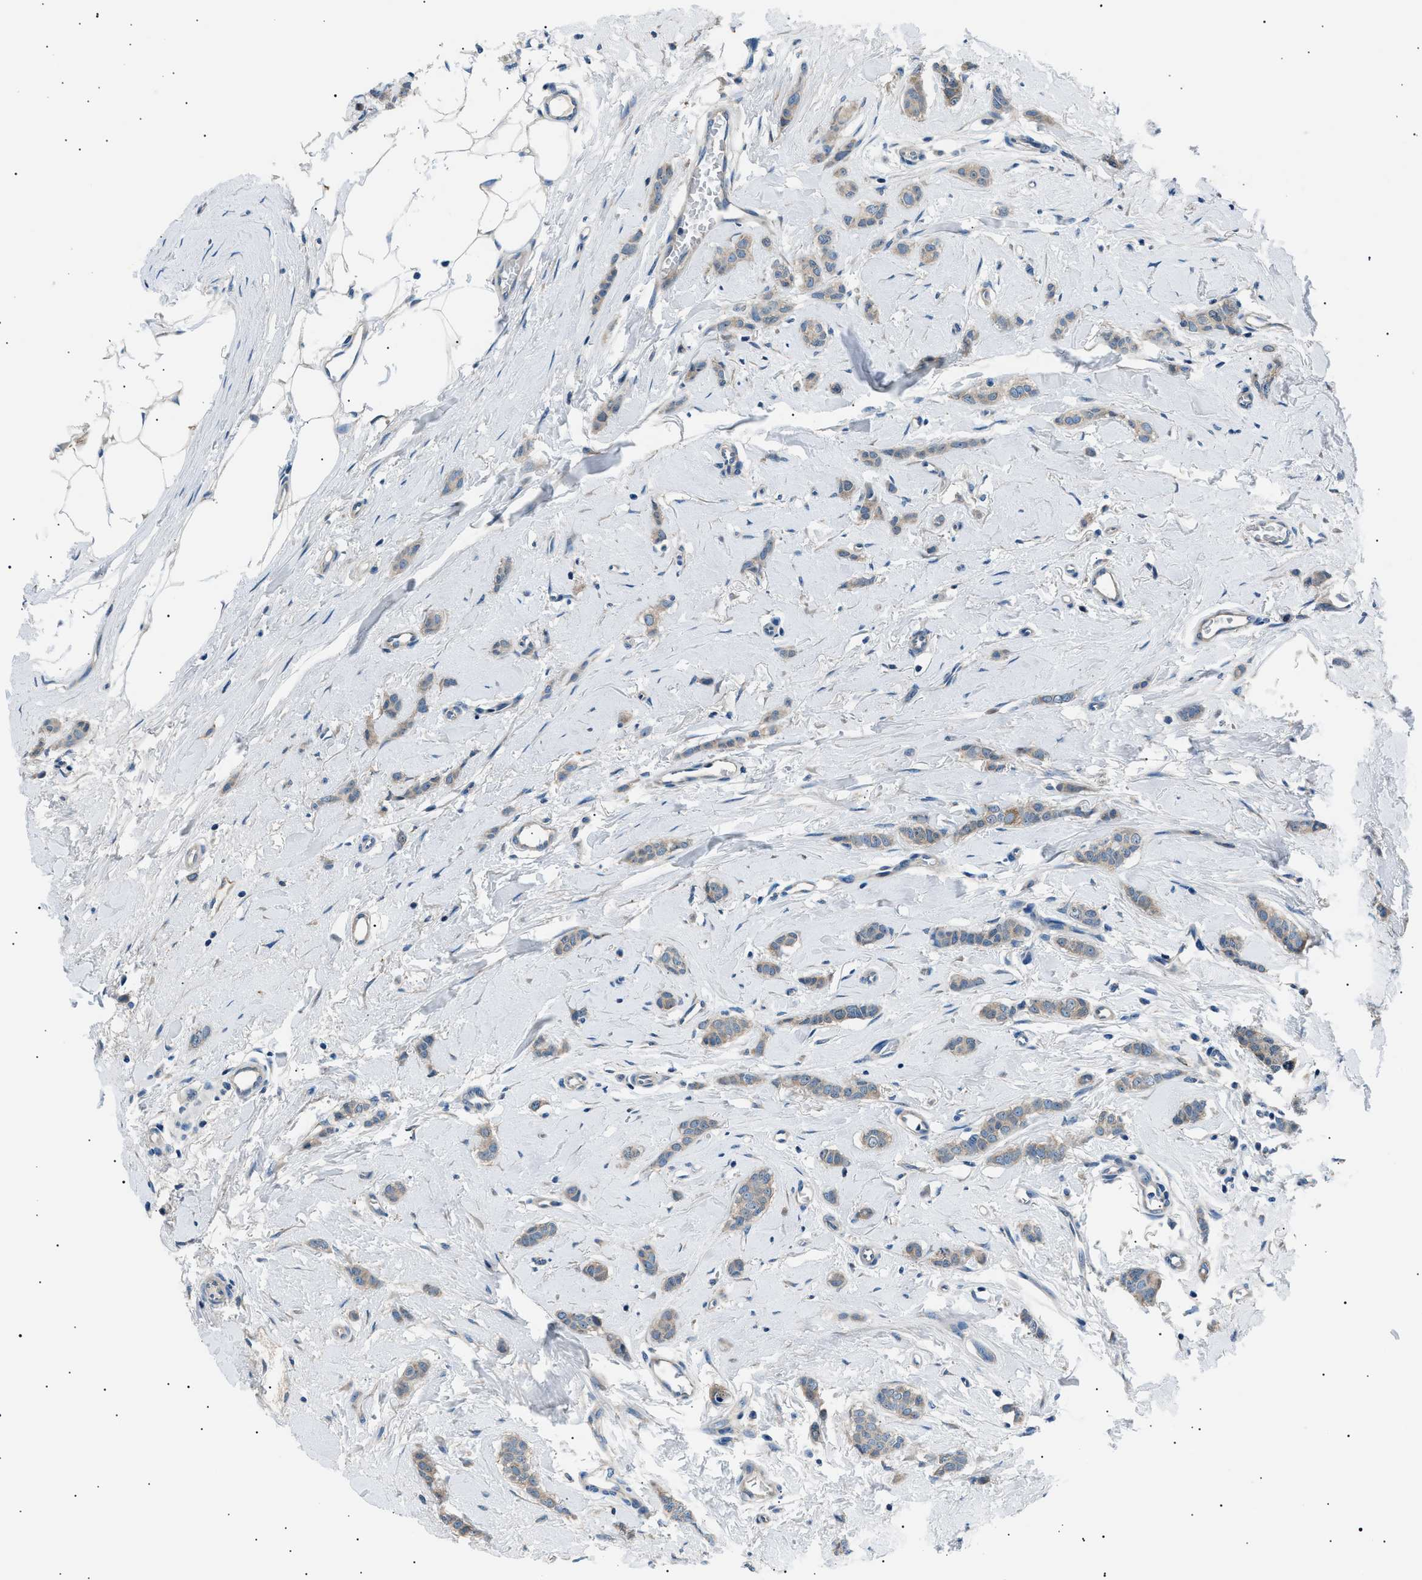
{"staining": {"intensity": "weak", "quantity": "25%-75%", "location": "cytoplasmic/membranous"}, "tissue": "breast cancer", "cell_type": "Tumor cells", "image_type": "cancer", "snomed": [{"axis": "morphology", "description": "Lobular carcinoma"}, {"axis": "topography", "description": "Skin"}, {"axis": "topography", "description": "Breast"}], "caption": "Tumor cells reveal low levels of weak cytoplasmic/membranous positivity in about 25%-75% of cells in human lobular carcinoma (breast).", "gene": "LRRC37B", "patient": {"sex": "female", "age": 46}}